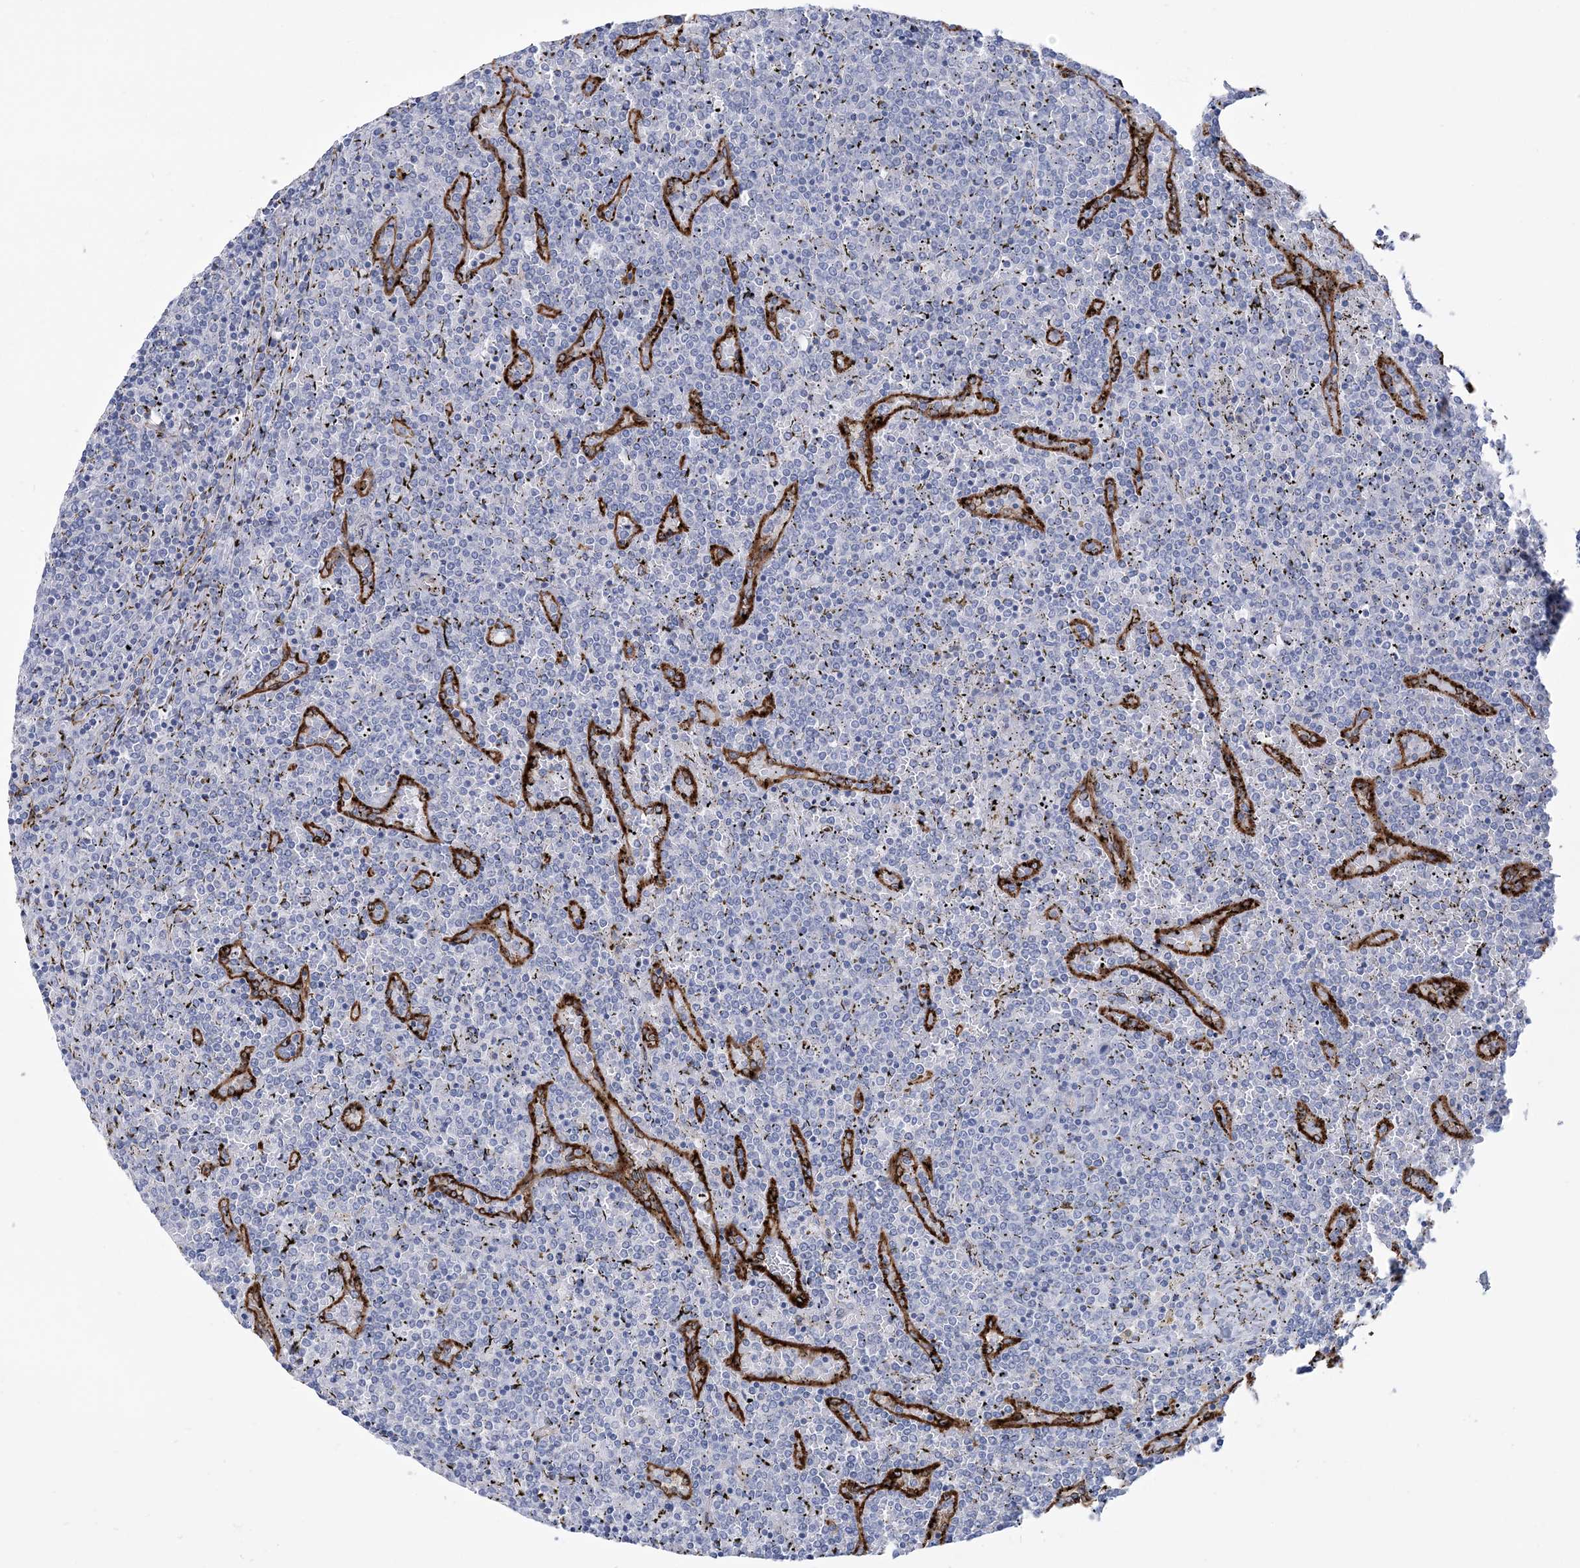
{"staining": {"intensity": "negative", "quantity": "none", "location": "none"}, "tissue": "lymphoma", "cell_type": "Tumor cells", "image_type": "cancer", "snomed": [{"axis": "morphology", "description": "Malignant lymphoma, non-Hodgkin's type, Low grade"}, {"axis": "topography", "description": "Spleen"}], "caption": "IHC micrograph of neoplastic tissue: human malignant lymphoma, non-Hodgkin's type (low-grade) stained with DAB (3,3'-diaminobenzidine) exhibits no significant protein staining in tumor cells. (DAB immunohistochemistry visualized using brightfield microscopy, high magnification).", "gene": "RAB11FIP5", "patient": {"sex": "female", "age": 19}}